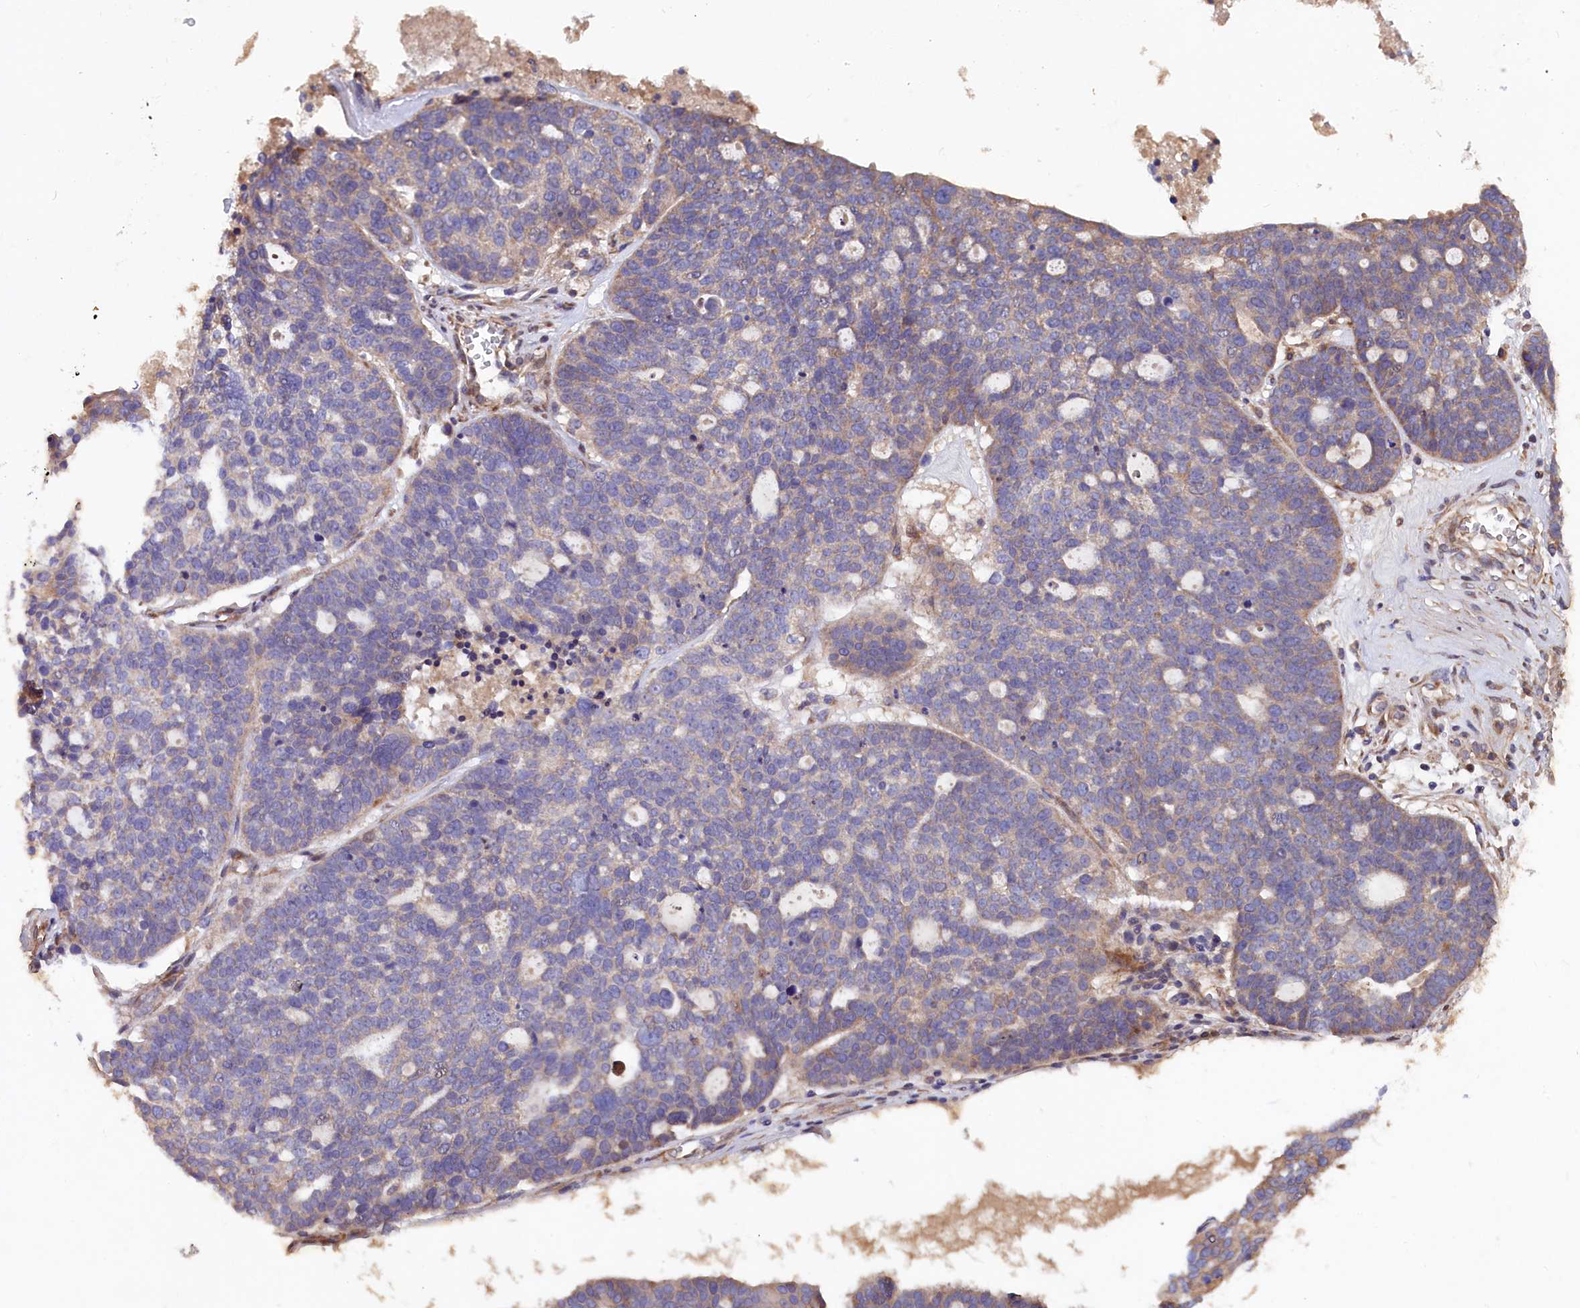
{"staining": {"intensity": "weak", "quantity": "<25%", "location": "cytoplasmic/membranous"}, "tissue": "ovarian cancer", "cell_type": "Tumor cells", "image_type": "cancer", "snomed": [{"axis": "morphology", "description": "Cystadenocarcinoma, serous, NOS"}, {"axis": "topography", "description": "Ovary"}], "caption": "This is an immunohistochemistry histopathology image of ovarian cancer (serous cystadenocarcinoma). There is no expression in tumor cells.", "gene": "GREB1L", "patient": {"sex": "female", "age": 59}}